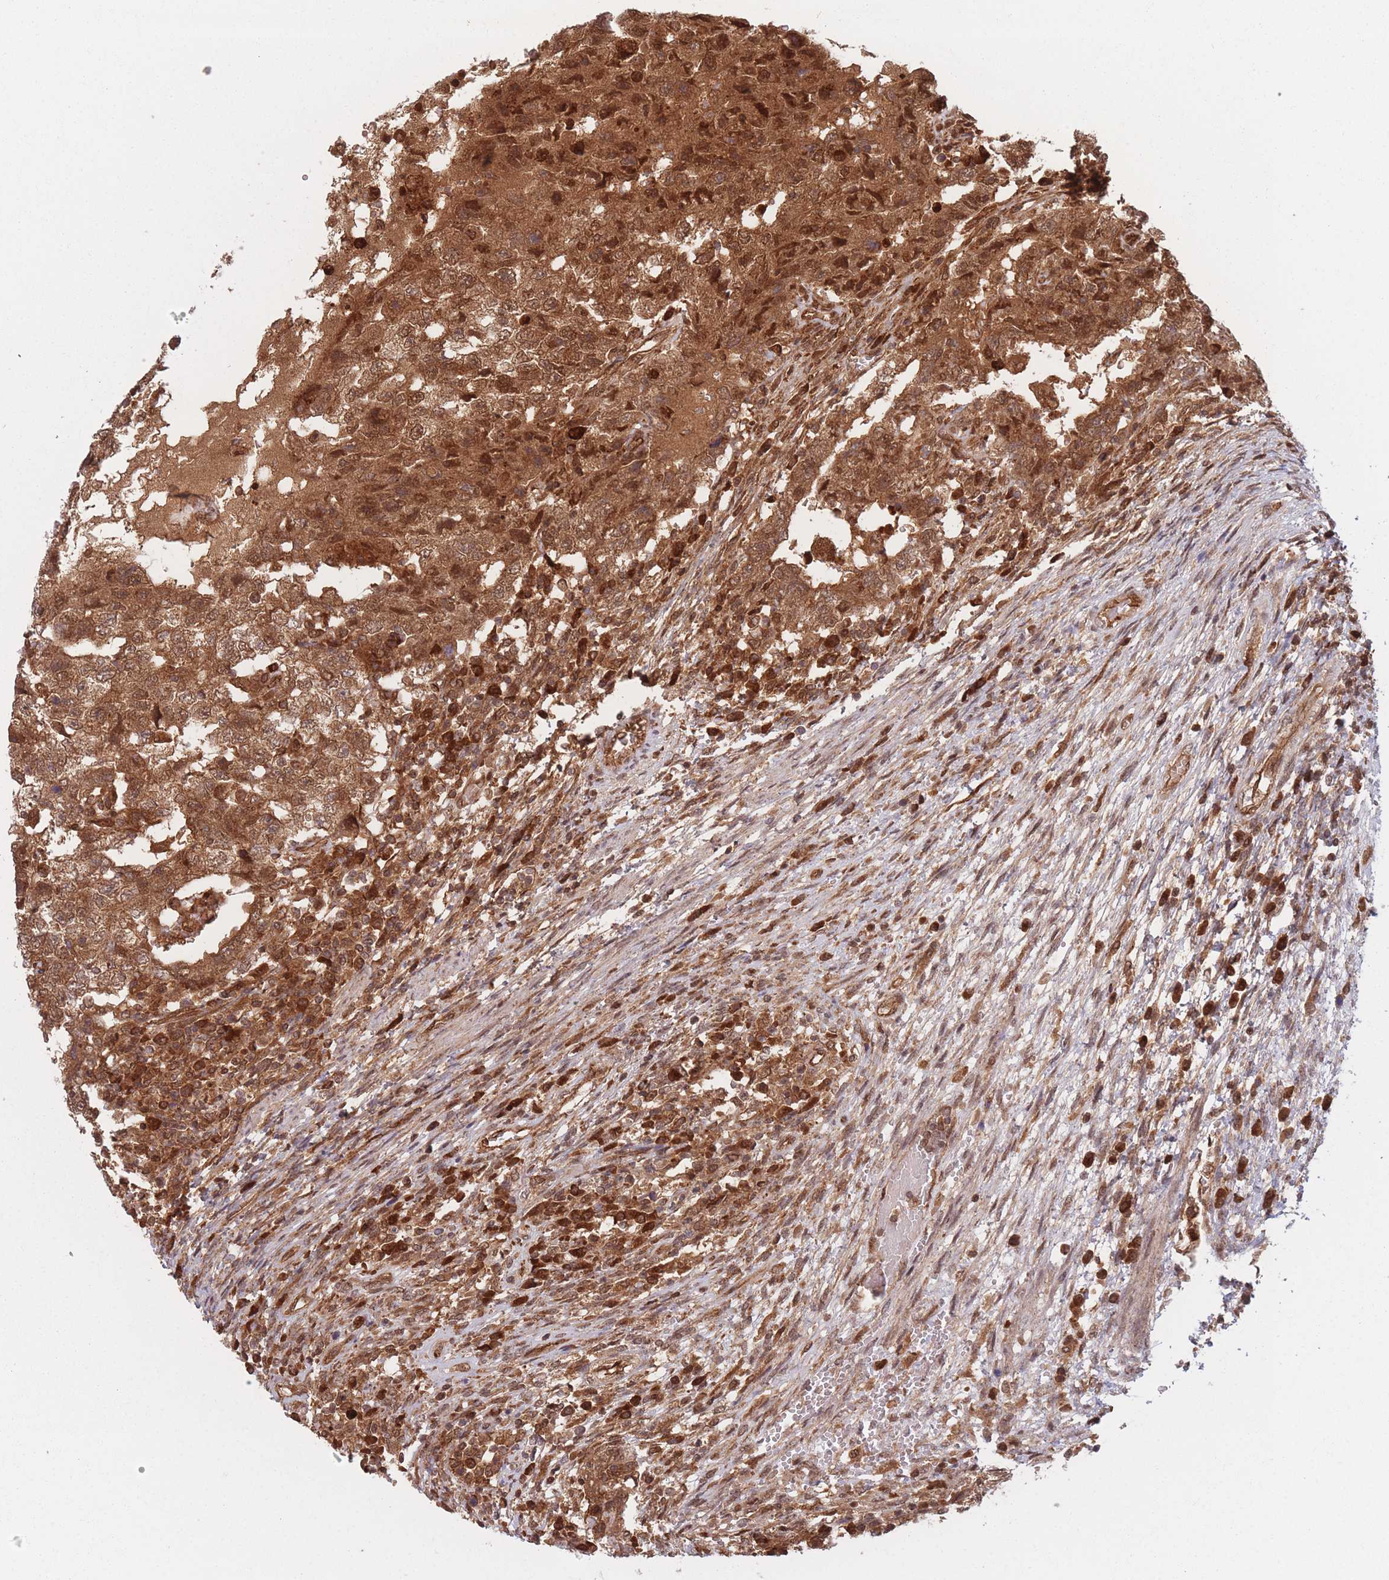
{"staining": {"intensity": "strong", "quantity": ">75%", "location": "cytoplasmic/membranous,nuclear"}, "tissue": "testis cancer", "cell_type": "Tumor cells", "image_type": "cancer", "snomed": [{"axis": "morphology", "description": "Carcinoma, Embryonal, NOS"}, {"axis": "topography", "description": "Testis"}], "caption": "Testis cancer (embryonal carcinoma) stained with immunohistochemistry displays strong cytoplasmic/membranous and nuclear positivity in approximately >75% of tumor cells.", "gene": "PODXL2", "patient": {"sex": "male", "age": 26}}